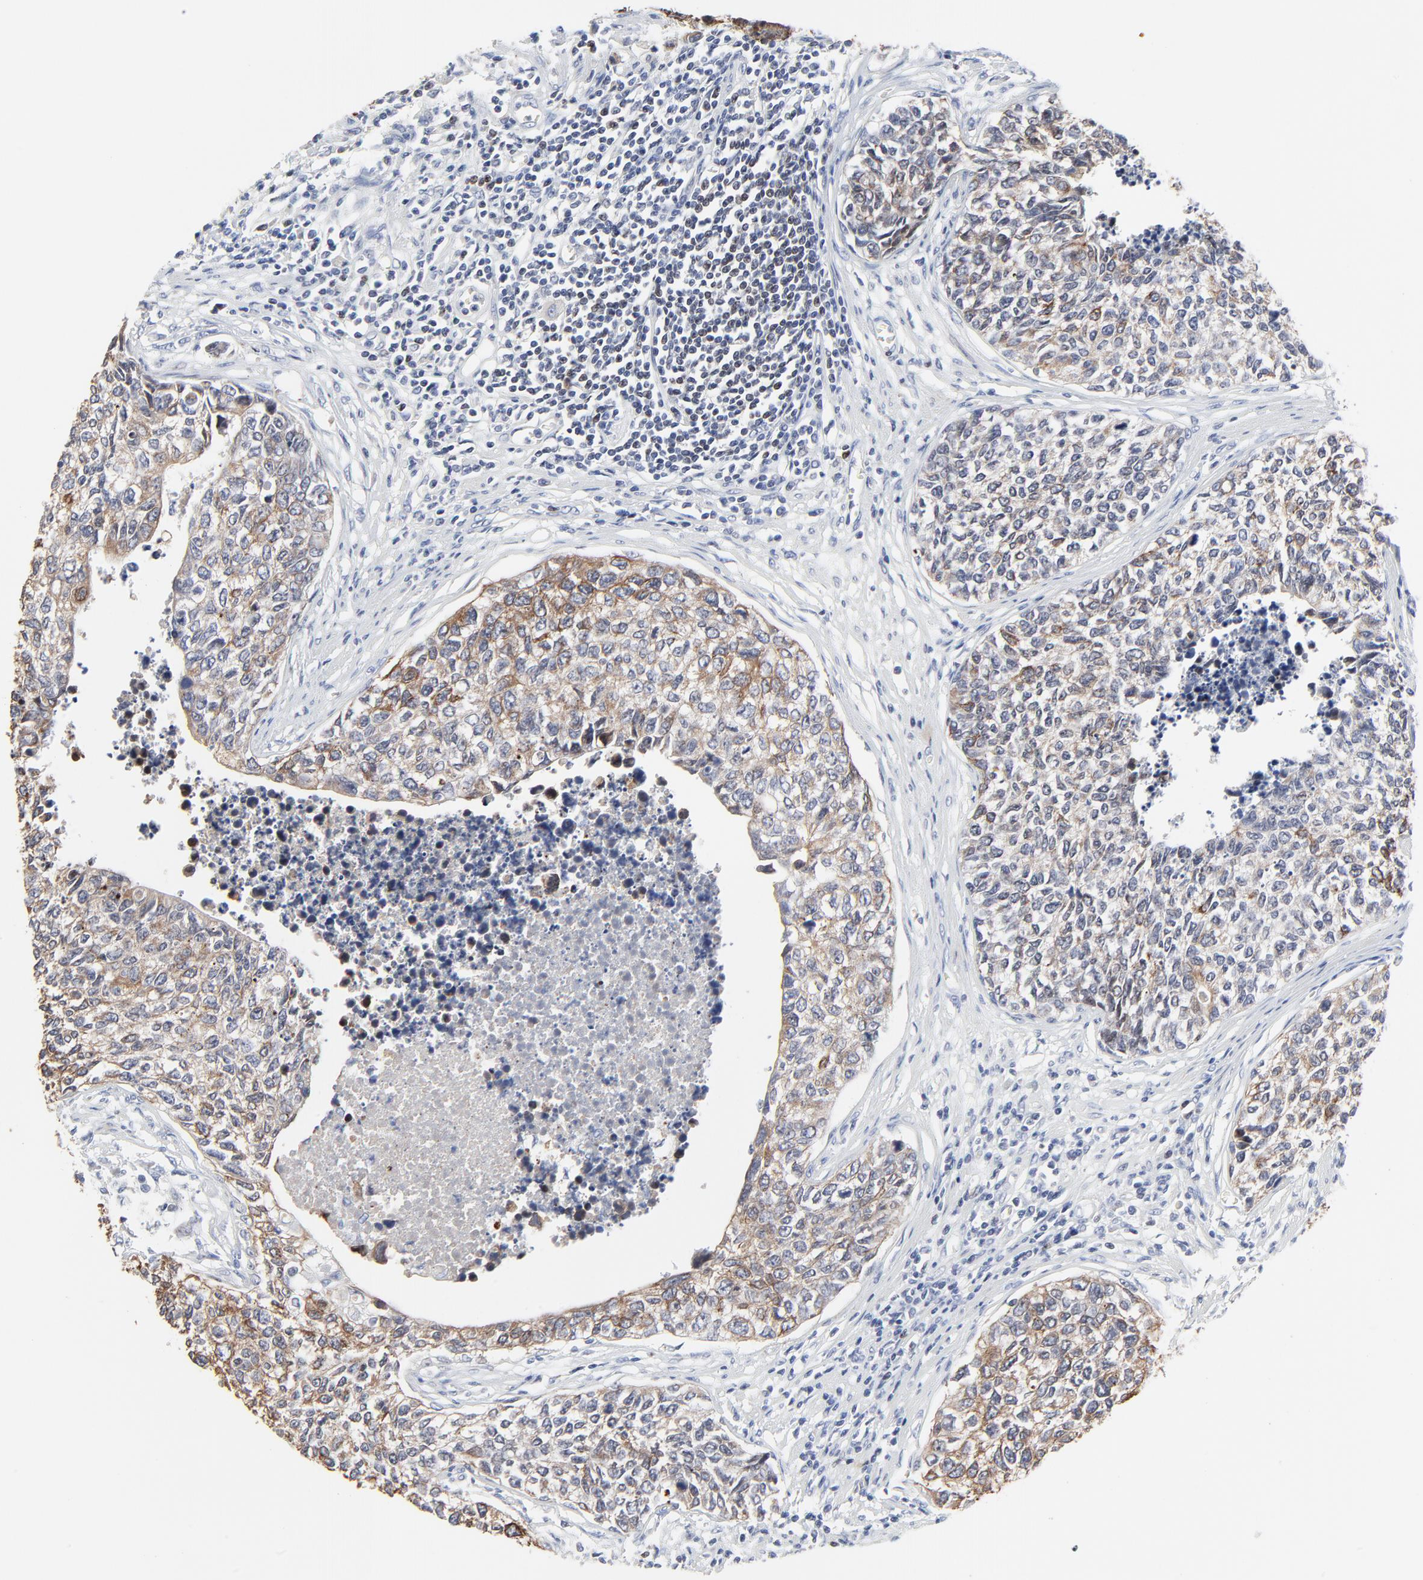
{"staining": {"intensity": "moderate", "quantity": "25%-75%", "location": "cytoplasmic/membranous"}, "tissue": "urothelial cancer", "cell_type": "Tumor cells", "image_type": "cancer", "snomed": [{"axis": "morphology", "description": "Urothelial carcinoma, High grade"}, {"axis": "topography", "description": "Urinary bladder"}], "caption": "Protein staining of high-grade urothelial carcinoma tissue demonstrates moderate cytoplasmic/membranous staining in about 25%-75% of tumor cells. (DAB (3,3'-diaminobenzidine) = brown stain, brightfield microscopy at high magnification).", "gene": "LNX1", "patient": {"sex": "male", "age": 81}}